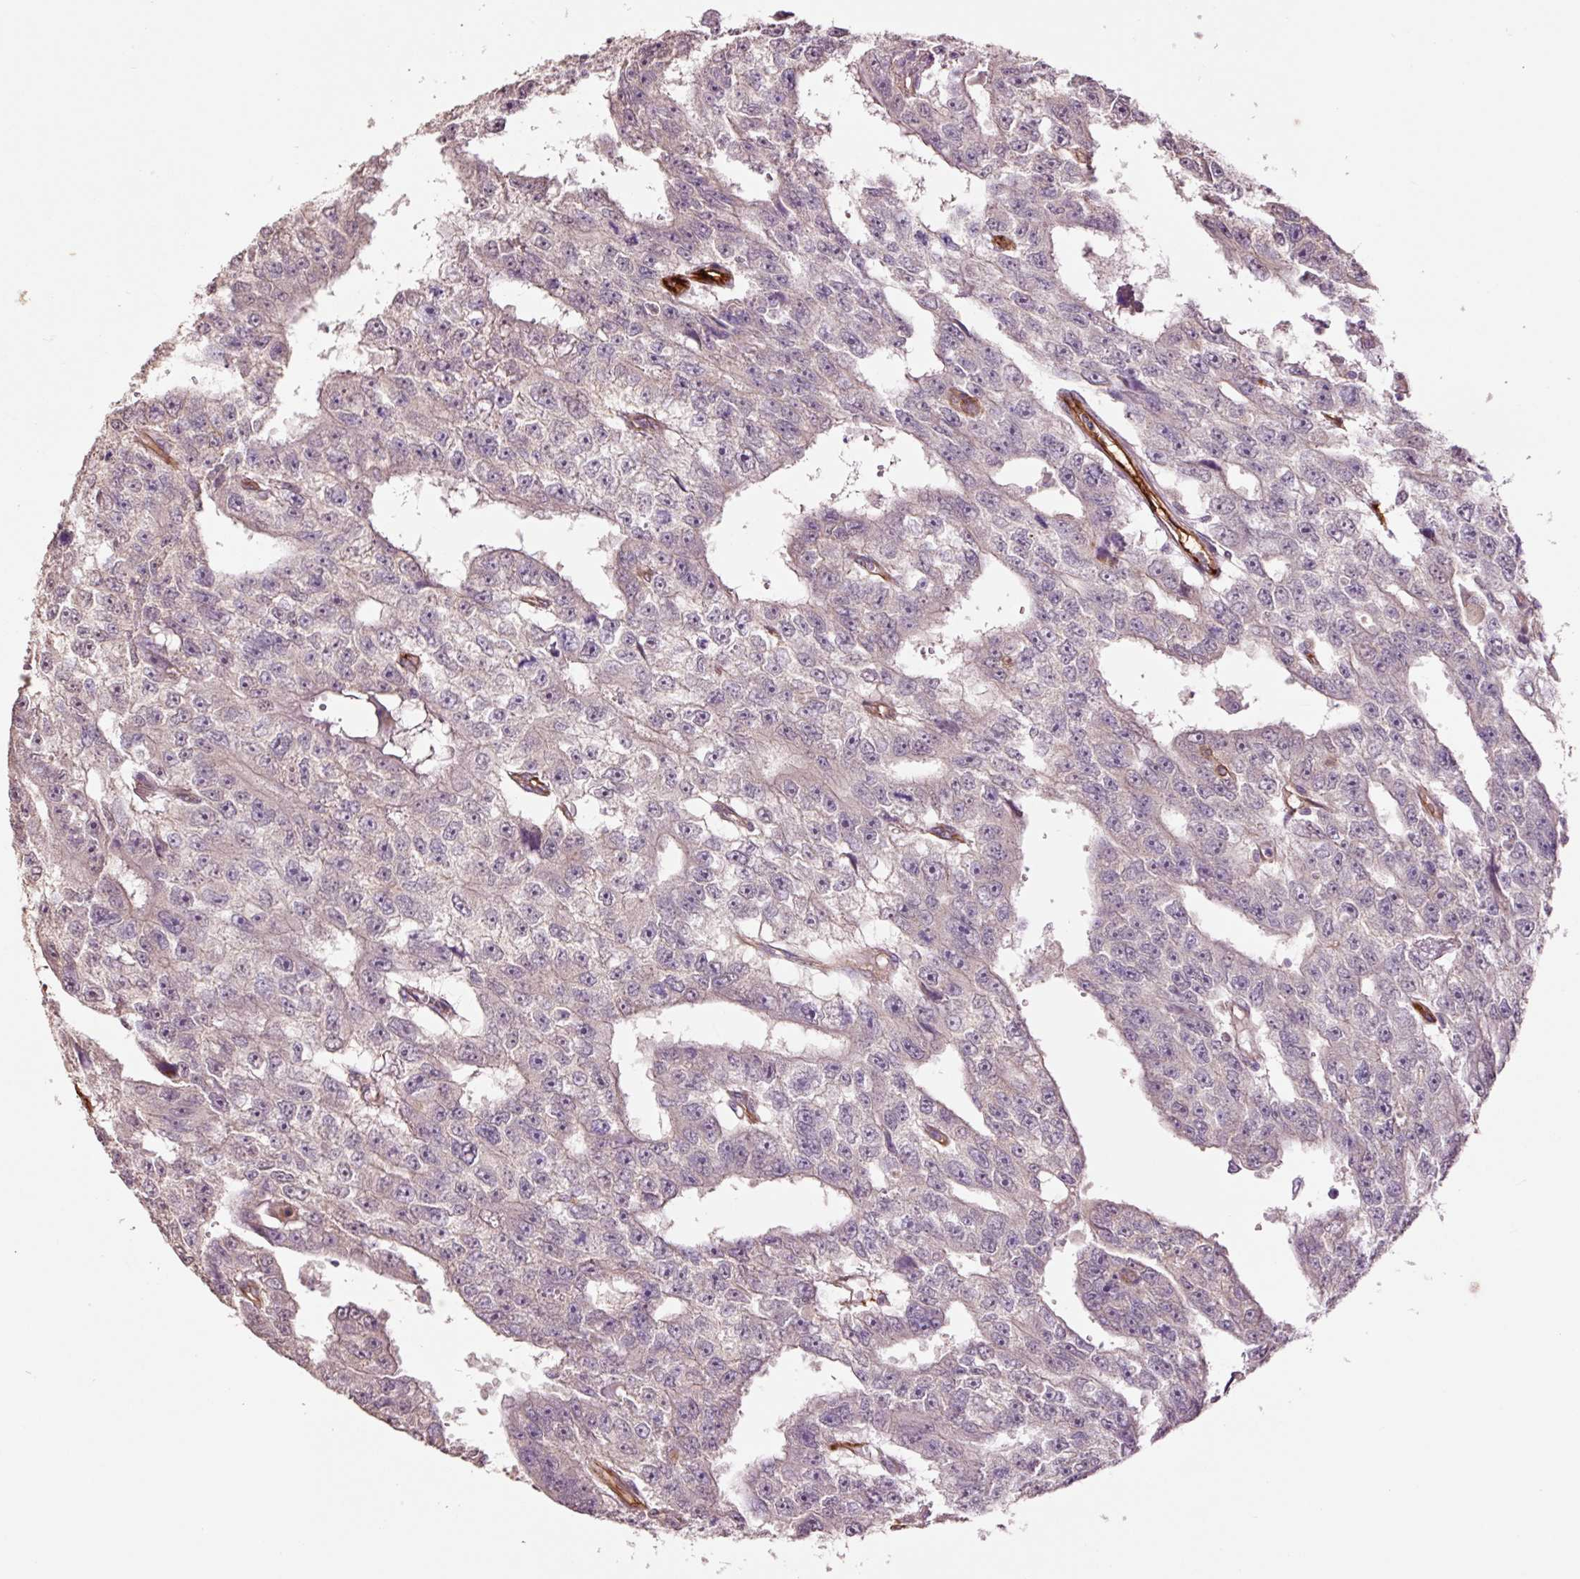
{"staining": {"intensity": "negative", "quantity": "none", "location": "none"}, "tissue": "testis cancer", "cell_type": "Tumor cells", "image_type": "cancer", "snomed": [{"axis": "morphology", "description": "Carcinoma, Embryonal, NOS"}, {"axis": "topography", "description": "Testis"}], "caption": "Protein analysis of testis cancer (embryonal carcinoma) reveals no significant staining in tumor cells.", "gene": "SLC1A4", "patient": {"sex": "male", "age": 20}}